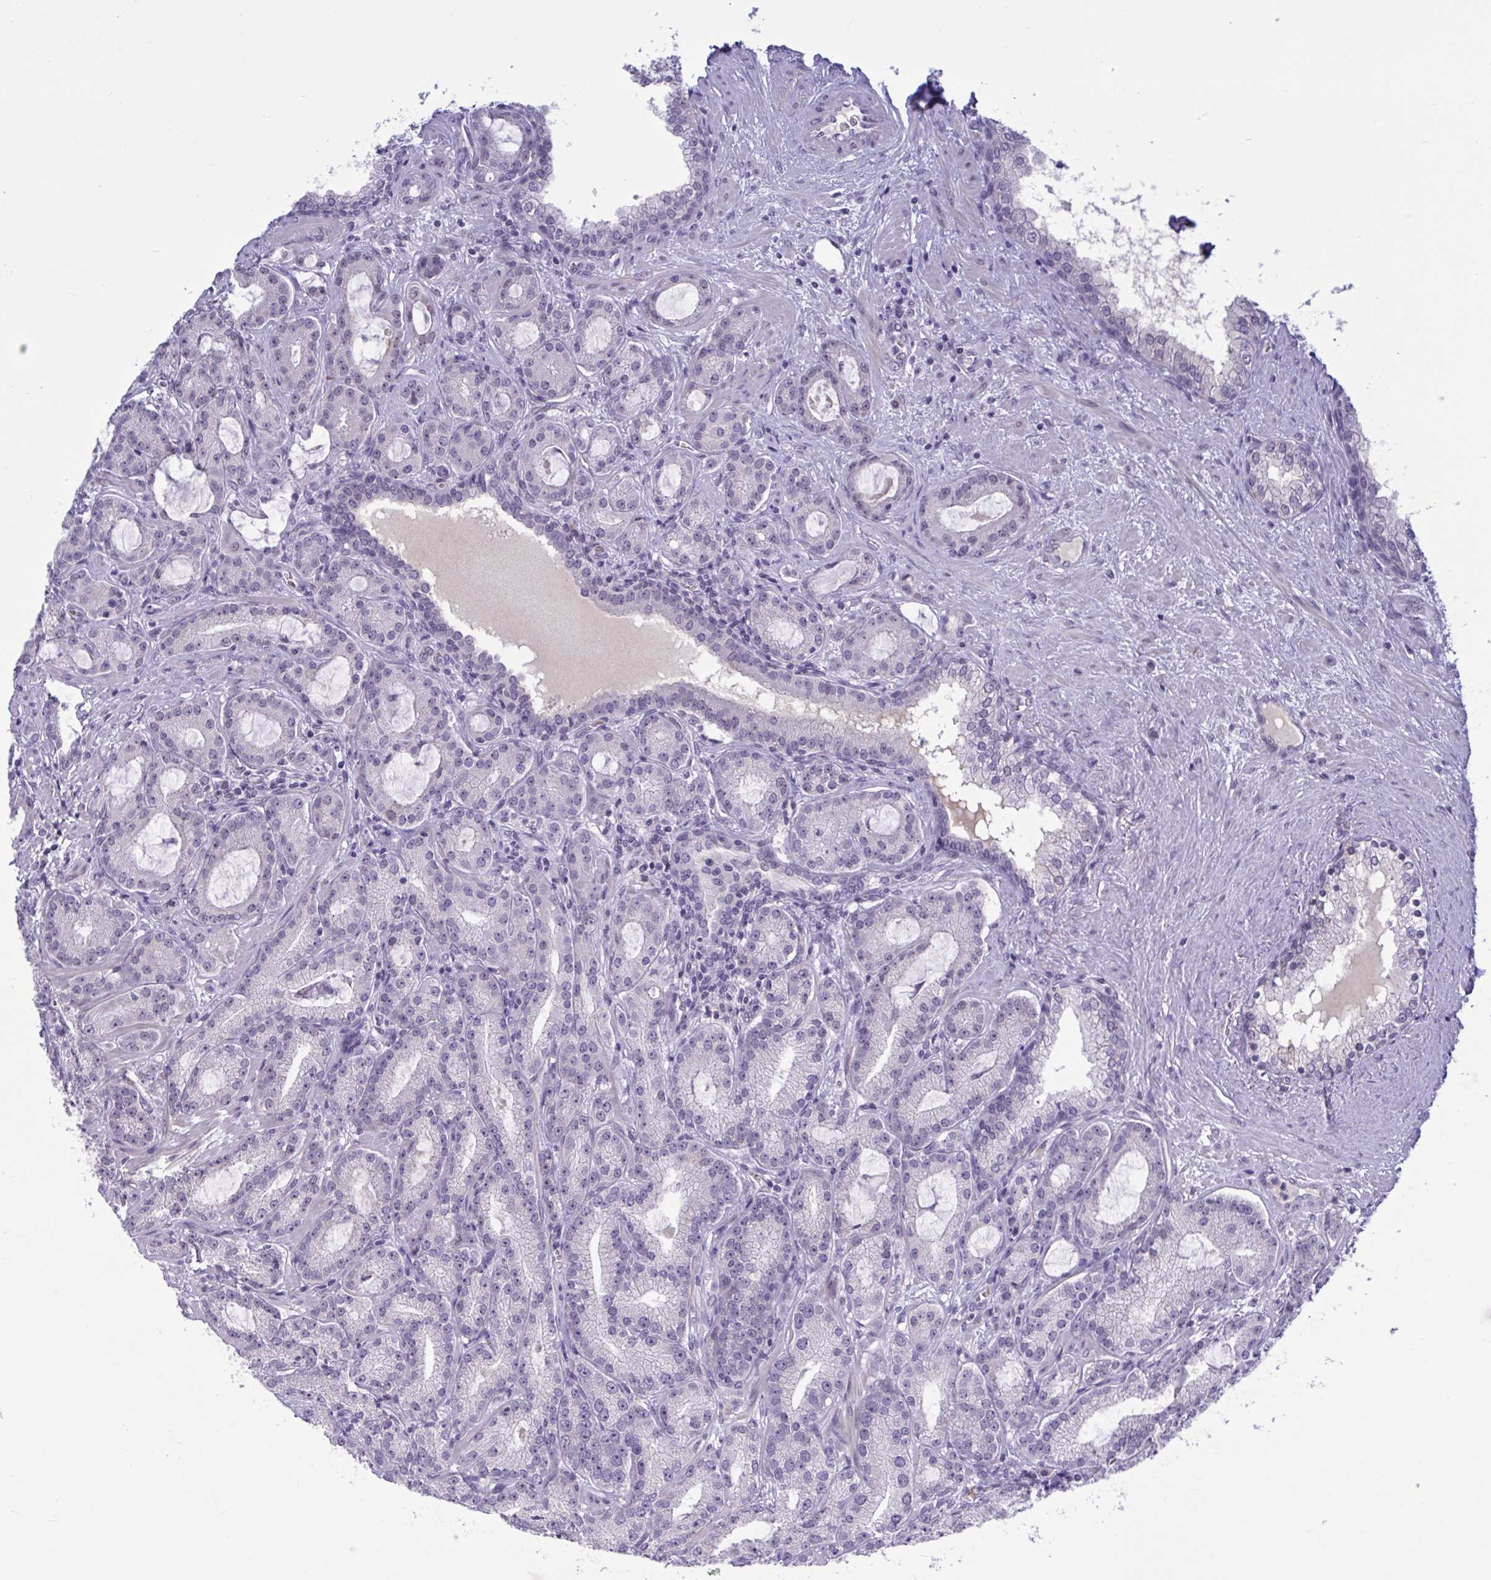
{"staining": {"intensity": "negative", "quantity": "none", "location": "none"}, "tissue": "prostate cancer", "cell_type": "Tumor cells", "image_type": "cancer", "snomed": [{"axis": "morphology", "description": "Adenocarcinoma, High grade"}, {"axis": "topography", "description": "Prostate"}], "caption": "A histopathology image of human prostate adenocarcinoma (high-grade) is negative for staining in tumor cells.", "gene": "CNGB3", "patient": {"sex": "male", "age": 65}}